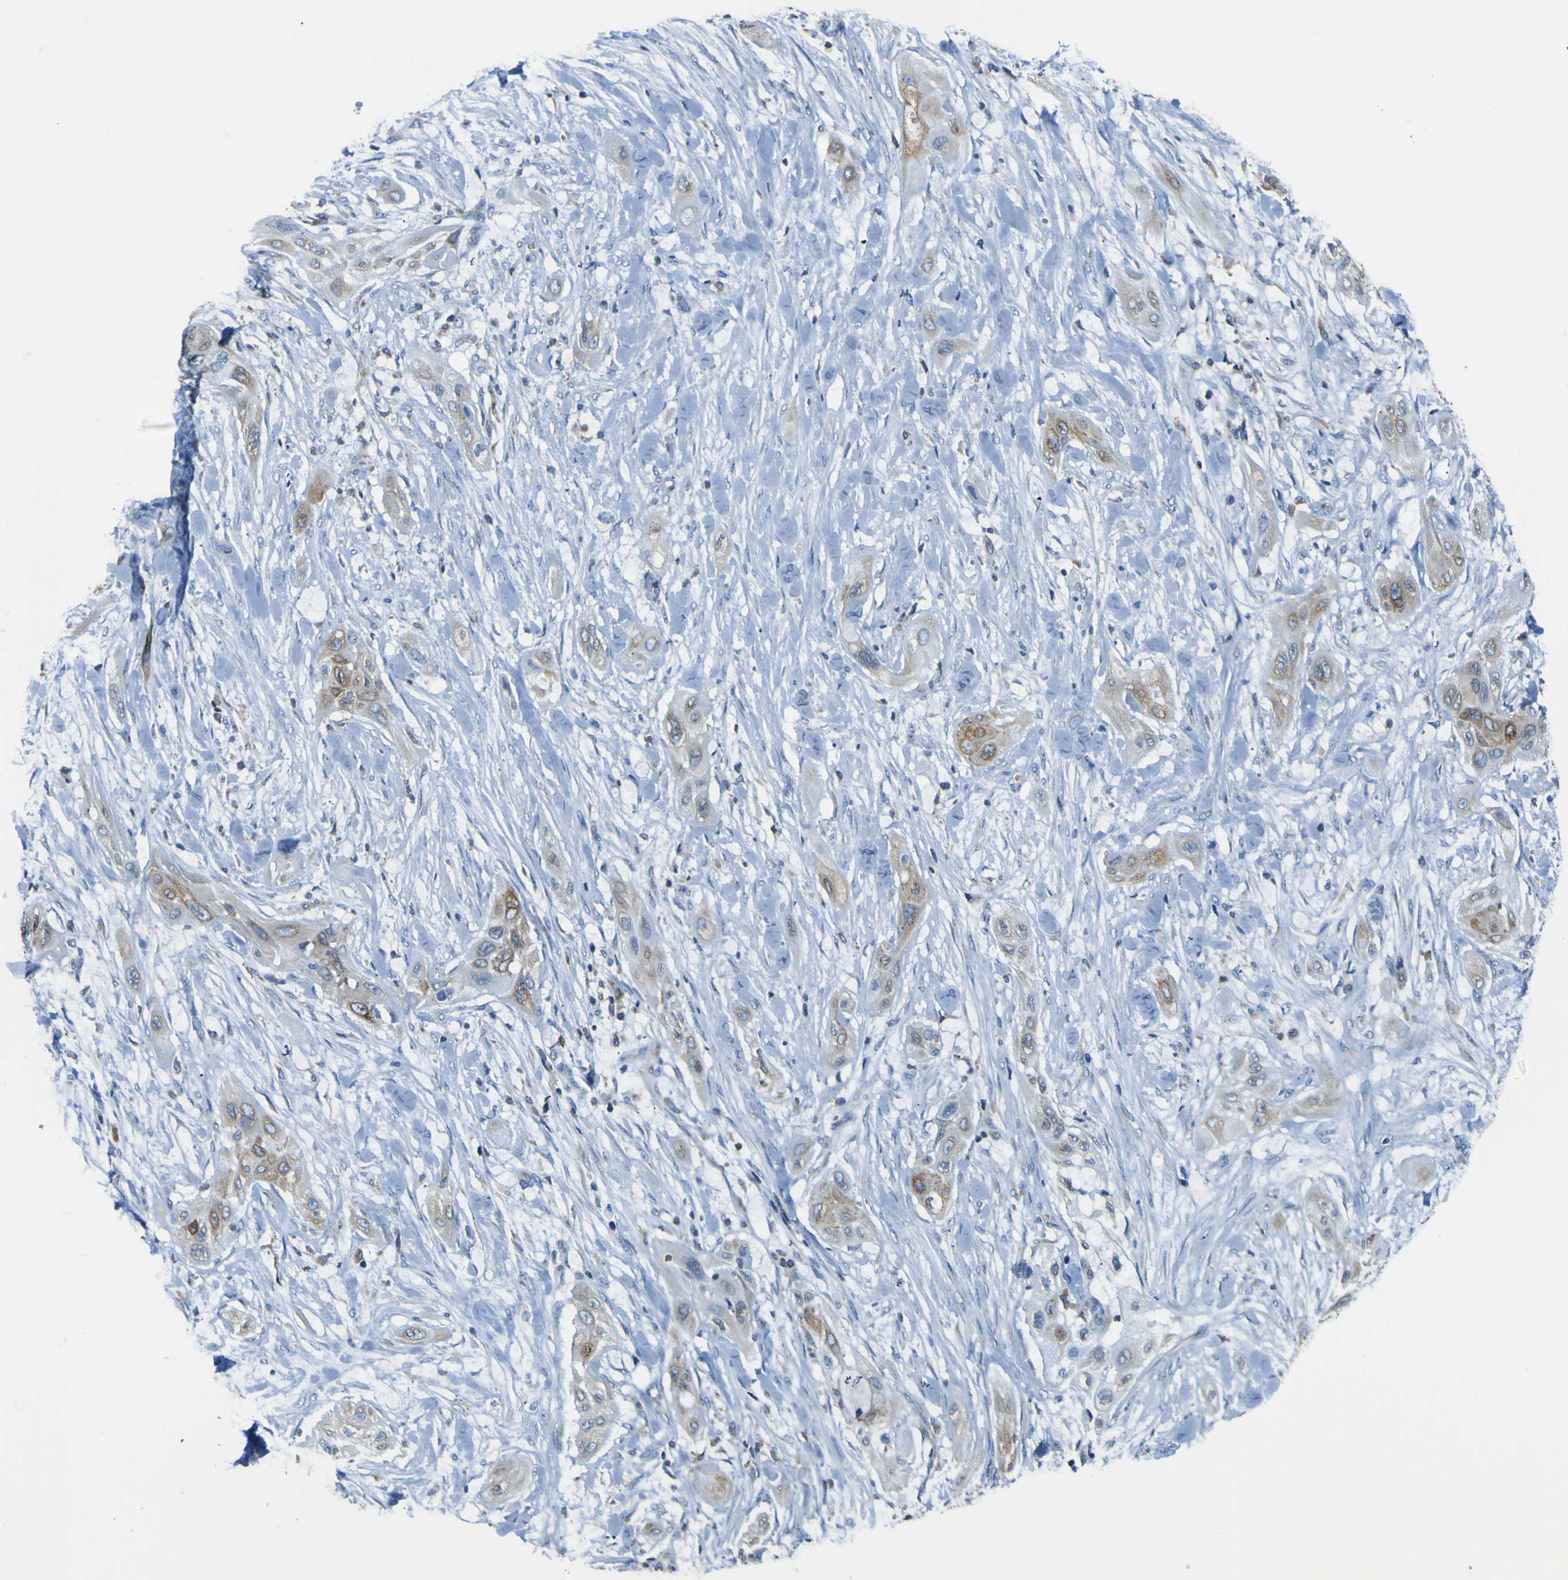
{"staining": {"intensity": "moderate", "quantity": "25%-75%", "location": "cytoplasmic/membranous"}, "tissue": "lung cancer", "cell_type": "Tumor cells", "image_type": "cancer", "snomed": [{"axis": "morphology", "description": "Squamous cell carcinoma, NOS"}, {"axis": "topography", "description": "Lung"}], "caption": "A histopathology image of lung cancer (squamous cell carcinoma) stained for a protein displays moderate cytoplasmic/membranous brown staining in tumor cells.", "gene": "STIM1", "patient": {"sex": "female", "age": 47}}